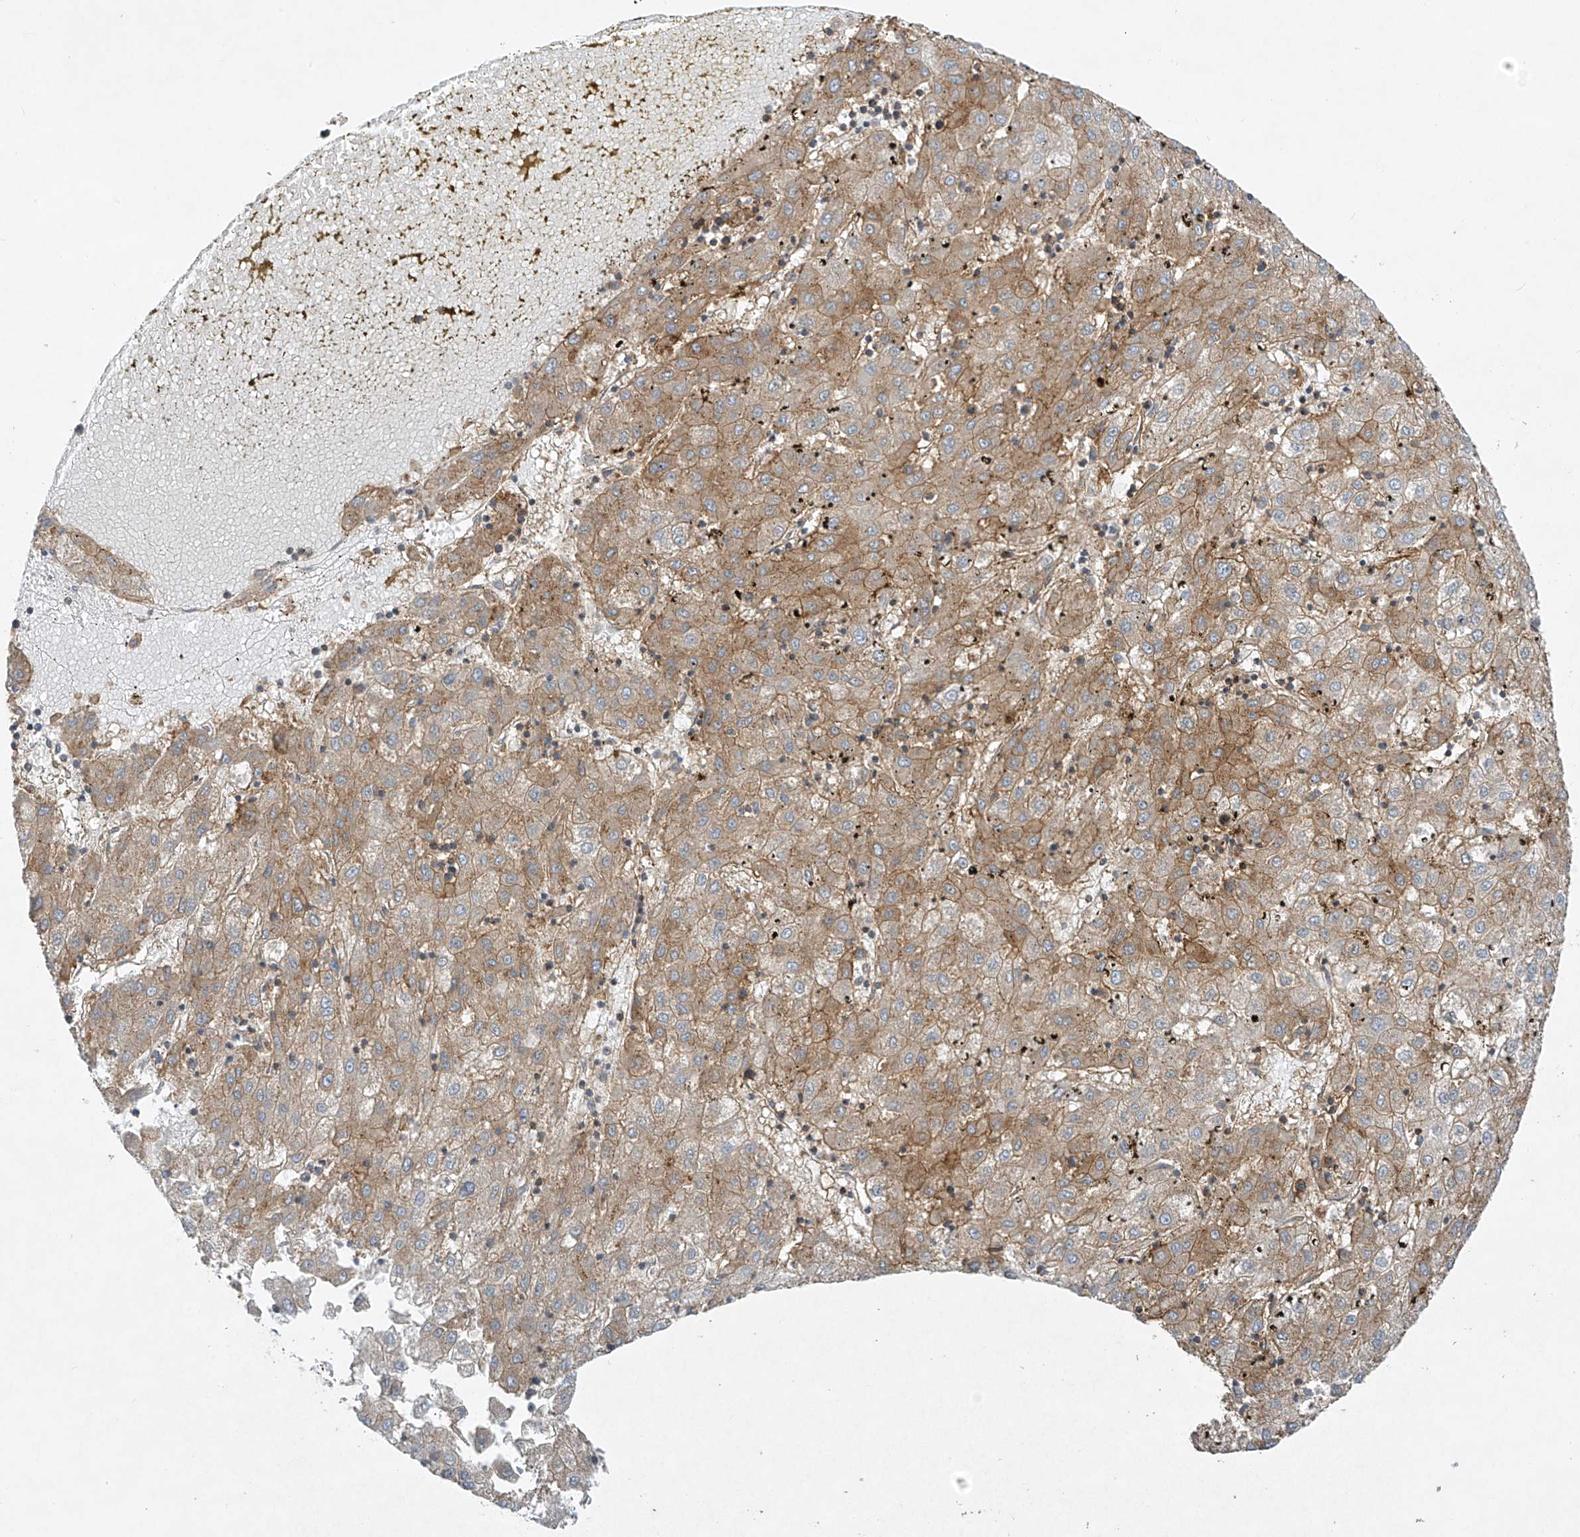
{"staining": {"intensity": "strong", "quantity": "25%-75%", "location": "cytoplasmic/membranous"}, "tissue": "liver cancer", "cell_type": "Tumor cells", "image_type": "cancer", "snomed": [{"axis": "morphology", "description": "Carcinoma, Hepatocellular, NOS"}, {"axis": "topography", "description": "Liver"}], "caption": "This is an image of immunohistochemistry (IHC) staining of liver hepatocellular carcinoma, which shows strong staining in the cytoplasmic/membranous of tumor cells.", "gene": "HLA-E", "patient": {"sex": "male", "age": 72}}